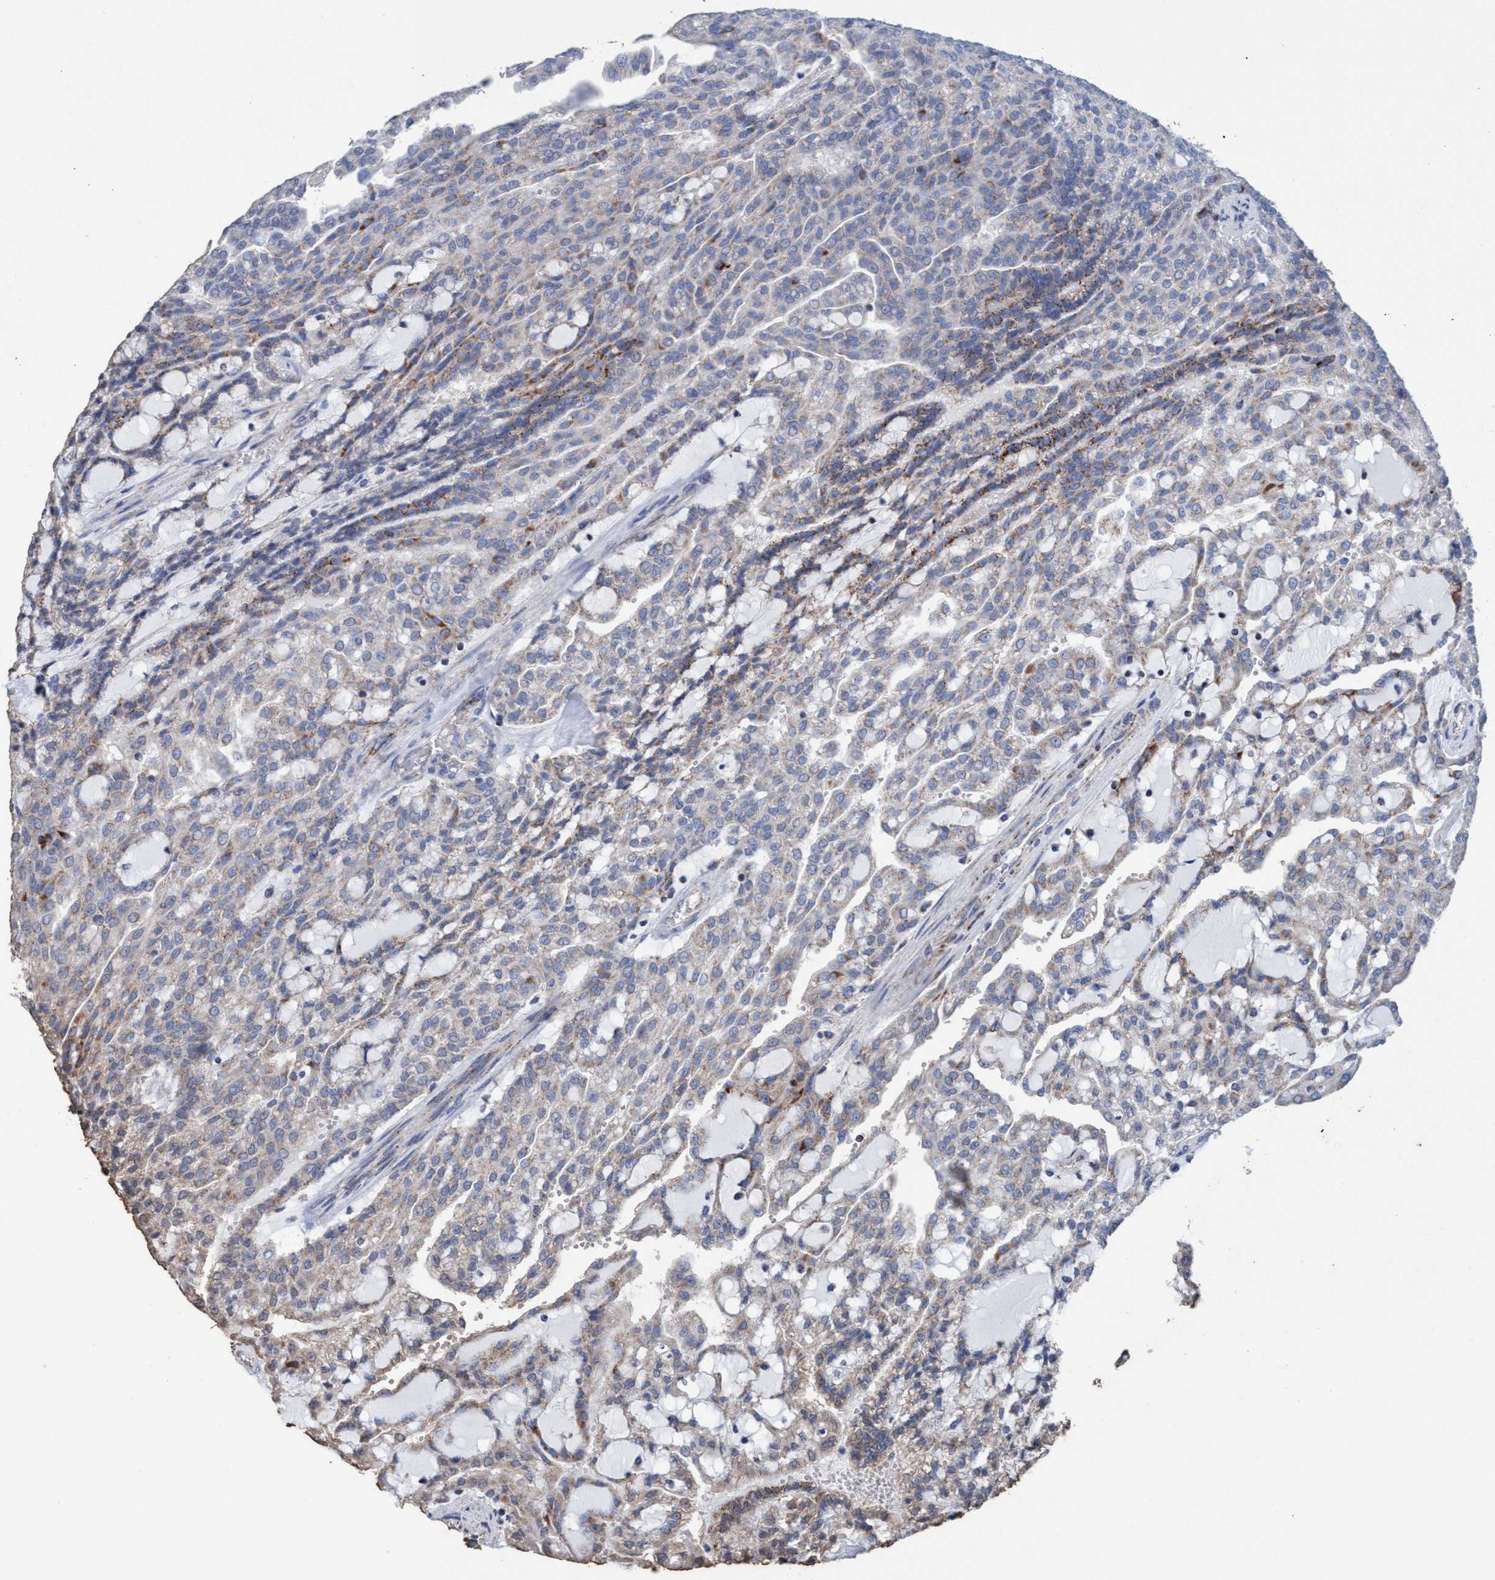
{"staining": {"intensity": "moderate", "quantity": "<25%", "location": "cytoplasmic/membranous"}, "tissue": "renal cancer", "cell_type": "Tumor cells", "image_type": "cancer", "snomed": [{"axis": "morphology", "description": "Adenocarcinoma, NOS"}, {"axis": "topography", "description": "Kidney"}], "caption": "Moderate cytoplasmic/membranous positivity for a protein is identified in about <25% of tumor cells of renal adenocarcinoma using immunohistochemistry.", "gene": "RSAD1", "patient": {"sex": "male", "age": 63}}